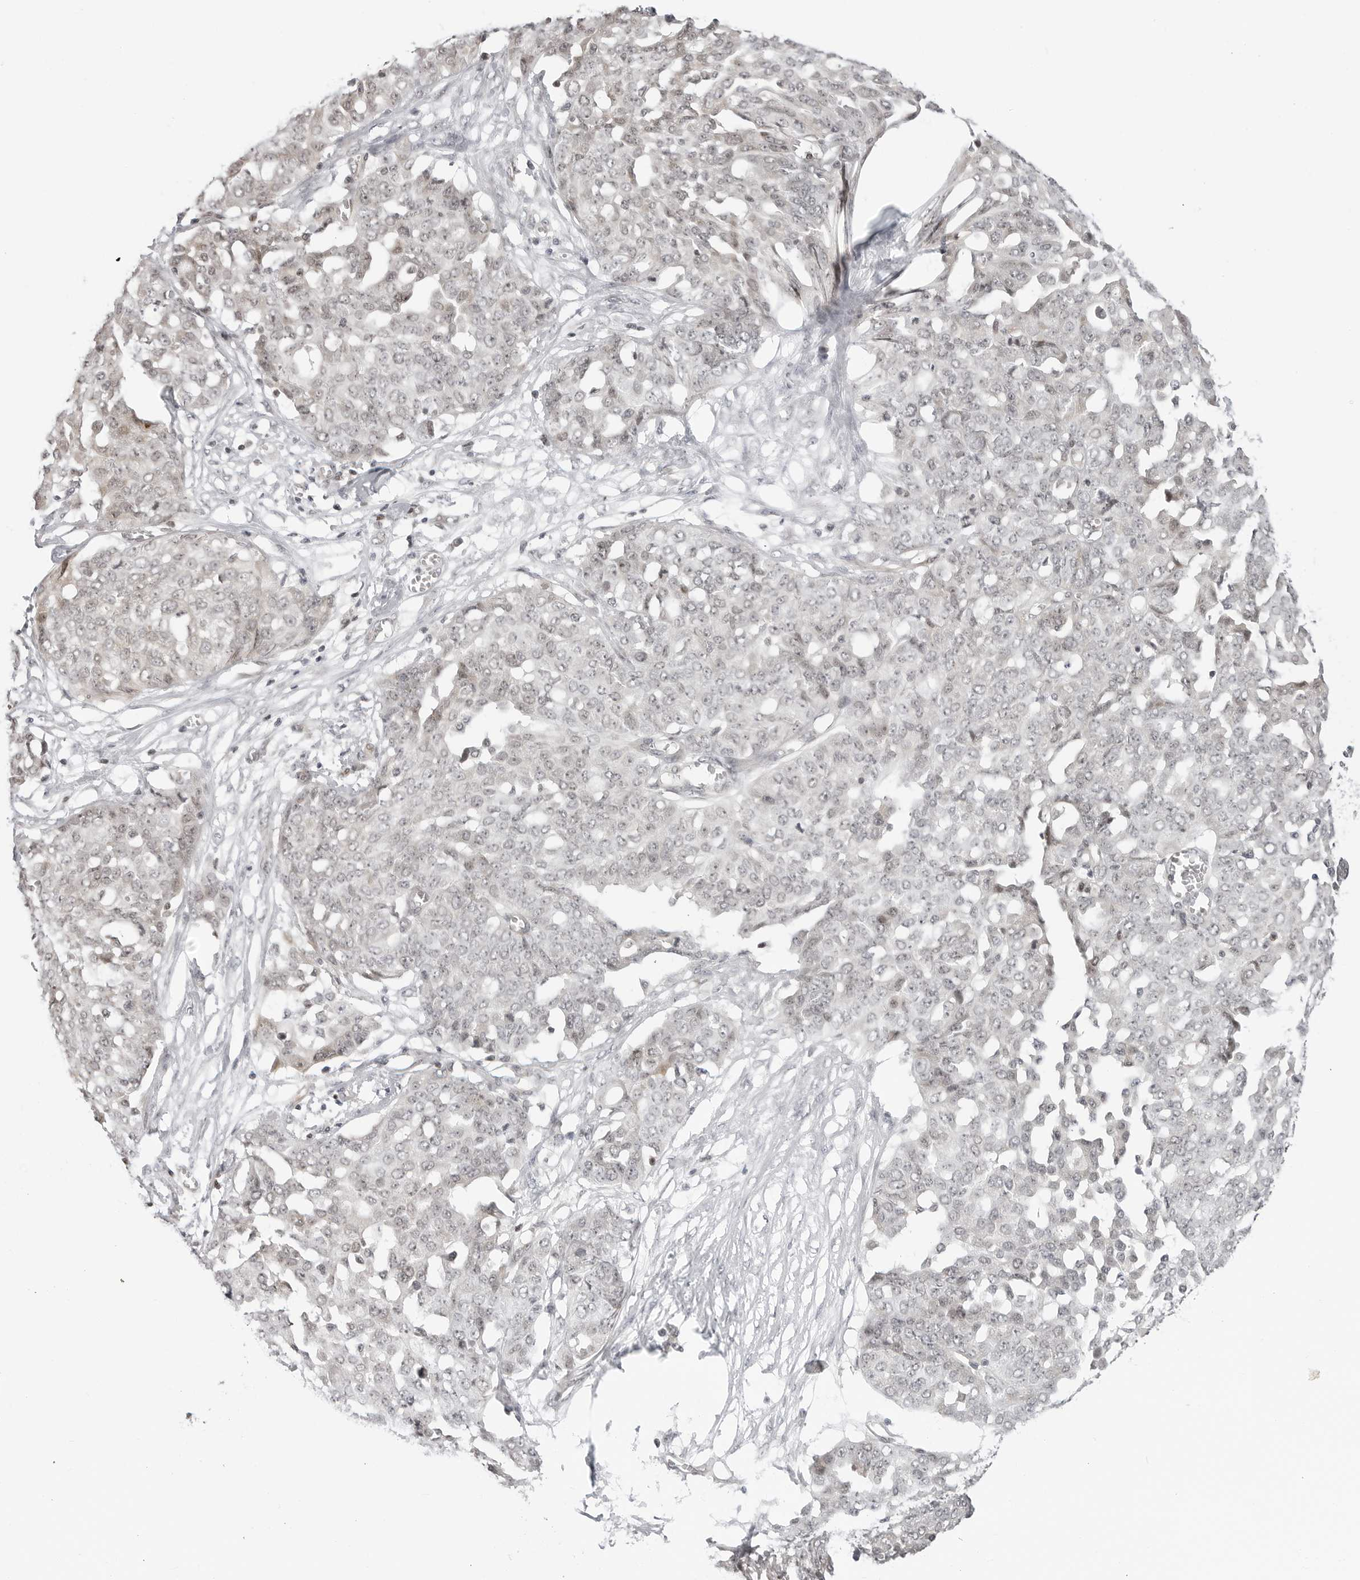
{"staining": {"intensity": "weak", "quantity": "<25%", "location": "nuclear"}, "tissue": "ovarian cancer", "cell_type": "Tumor cells", "image_type": "cancer", "snomed": [{"axis": "morphology", "description": "Cystadenocarcinoma, serous, NOS"}, {"axis": "topography", "description": "Soft tissue"}, {"axis": "topography", "description": "Ovary"}], "caption": "The image reveals no staining of tumor cells in ovarian cancer (serous cystadenocarcinoma).", "gene": "C8orf33", "patient": {"sex": "female", "age": 57}}